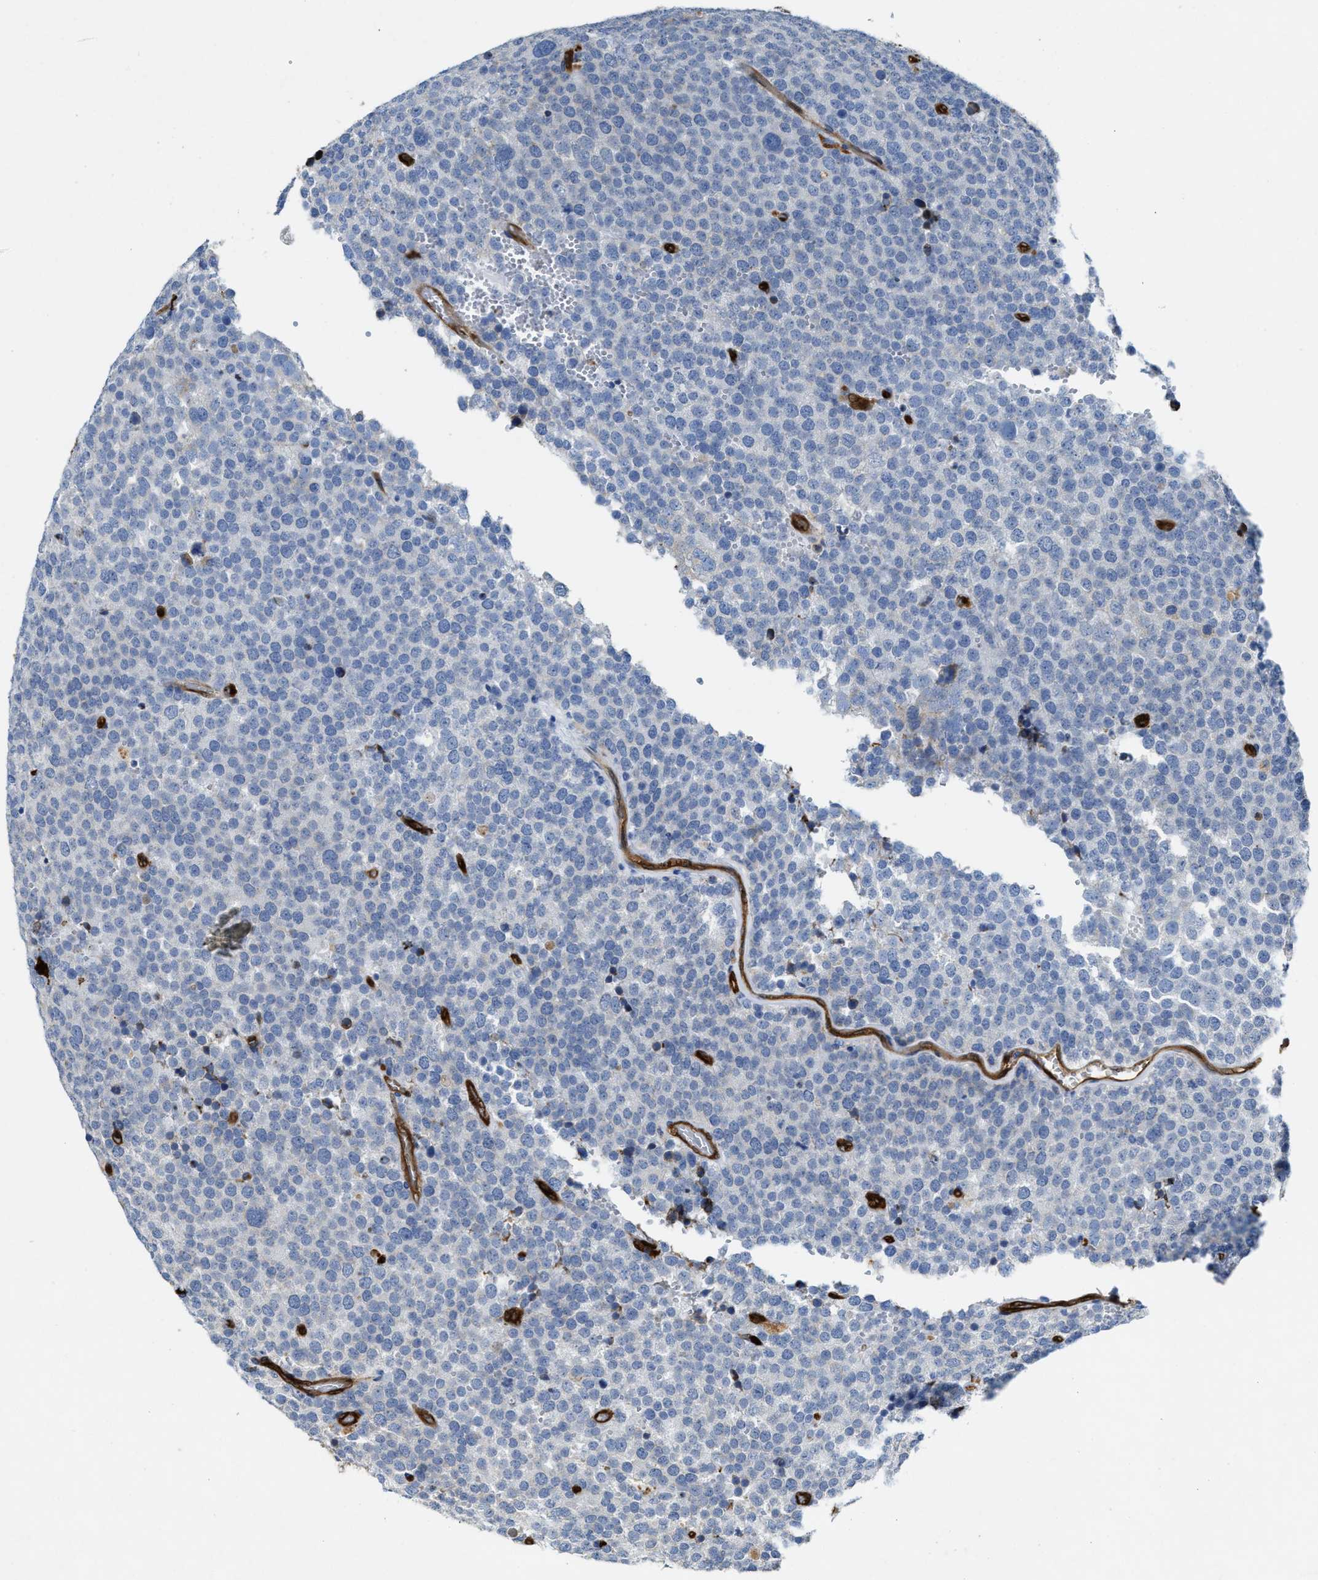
{"staining": {"intensity": "negative", "quantity": "none", "location": "none"}, "tissue": "testis cancer", "cell_type": "Tumor cells", "image_type": "cancer", "snomed": [{"axis": "morphology", "description": "Normal tissue, NOS"}, {"axis": "morphology", "description": "Seminoma, NOS"}, {"axis": "topography", "description": "Testis"}], "caption": "Seminoma (testis) was stained to show a protein in brown. There is no significant expression in tumor cells.", "gene": "ASS1", "patient": {"sex": "male", "age": 71}}